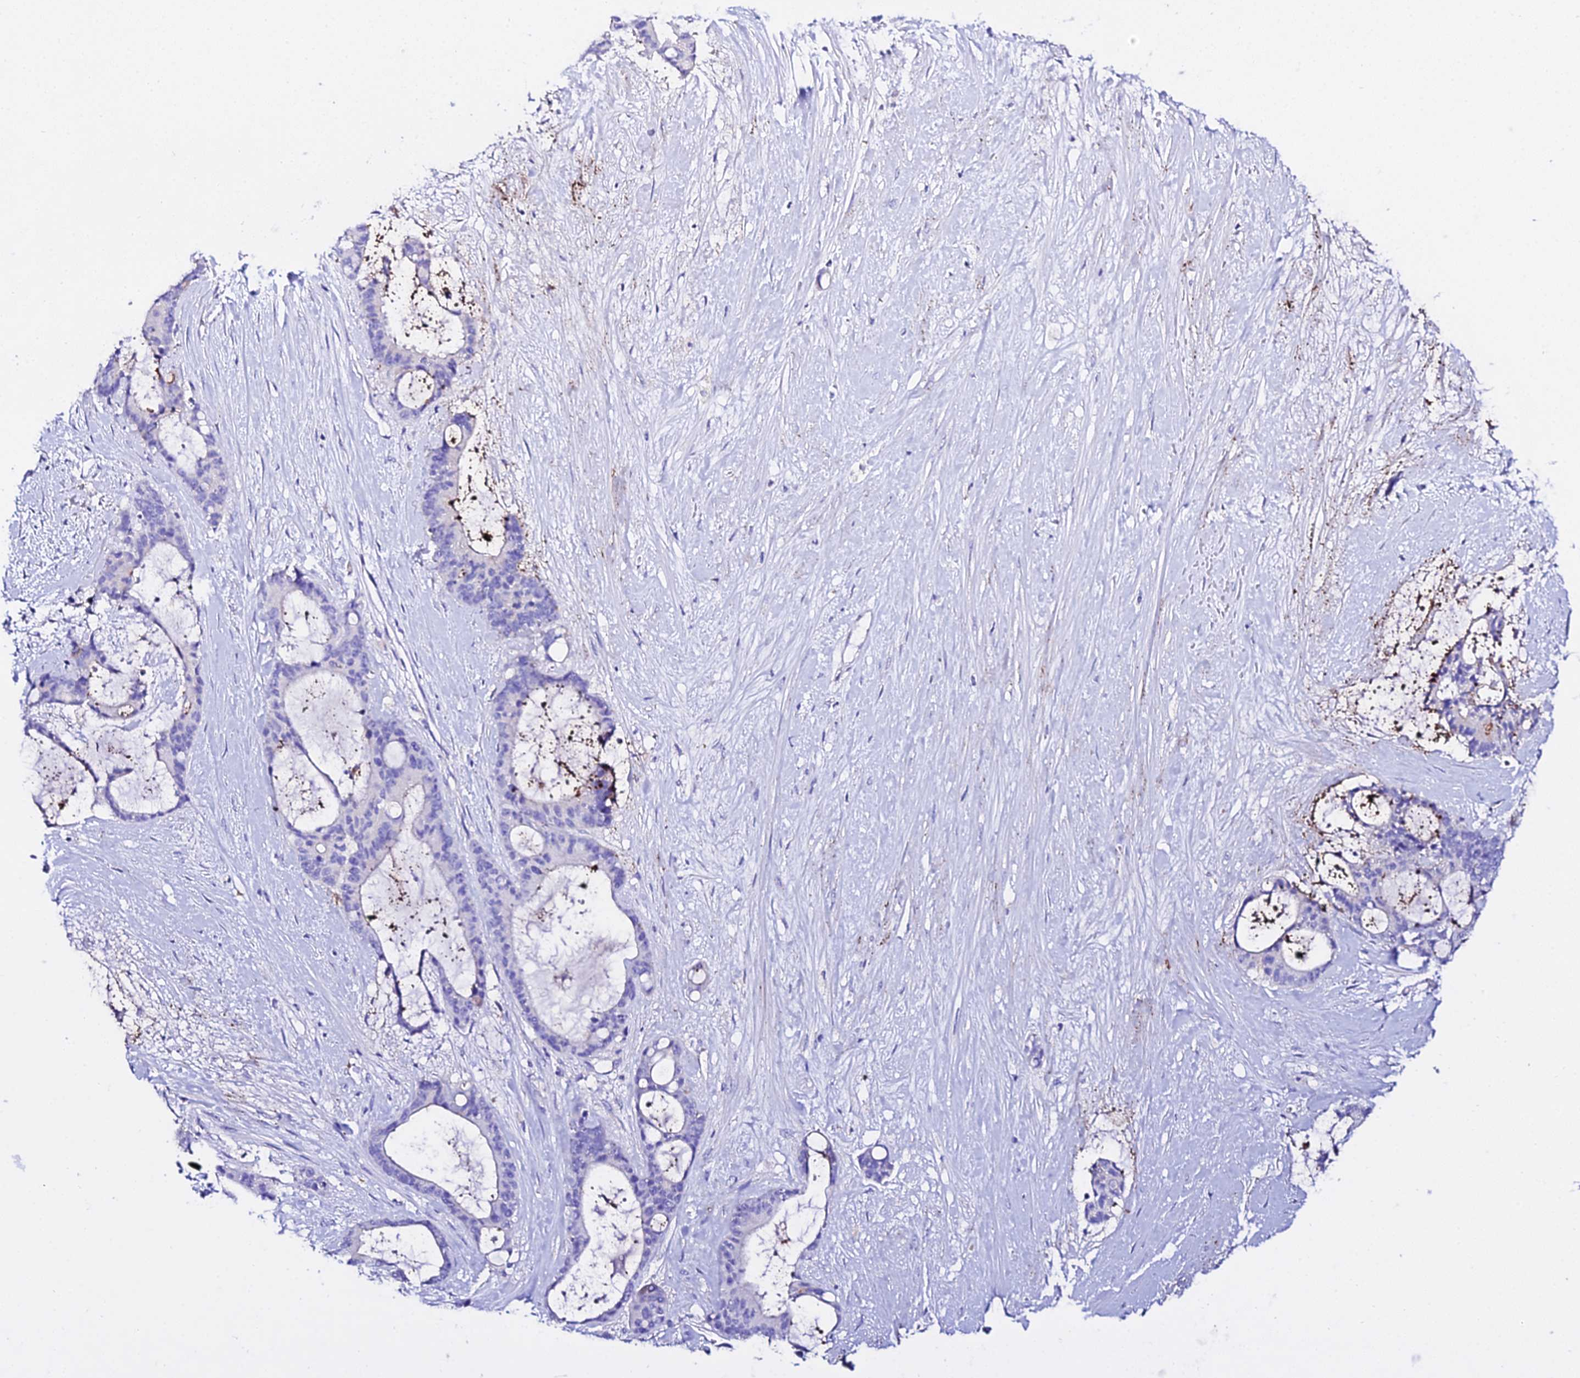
{"staining": {"intensity": "strong", "quantity": "<25%", "location": "cytoplasmic/membranous"}, "tissue": "liver cancer", "cell_type": "Tumor cells", "image_type": "cancer", "snomed": [{"axis": "morphology", "description": "Normal tissue, NOS"}, {"axis": "morphology", "description": "Cholangiocarcinoma"}, {"axis": "topography", "description": "Liver"}, {"axis": "topography", "description": "Peripheral nerve tissue"}], "caption": "A histopathology image of liver cancer (cholangiocarcinoma) stained for a protein shows strong cytoplasmic/membranous brown staining in tumor cells. (Stains: DAB (3,3'-diaminobenzidine) in brown, nuclei in blue, Microscopy: brightfield microscopy at high magnification).", "gene": "TMEM117", "patient": {"sex": "female", "age": 73}}